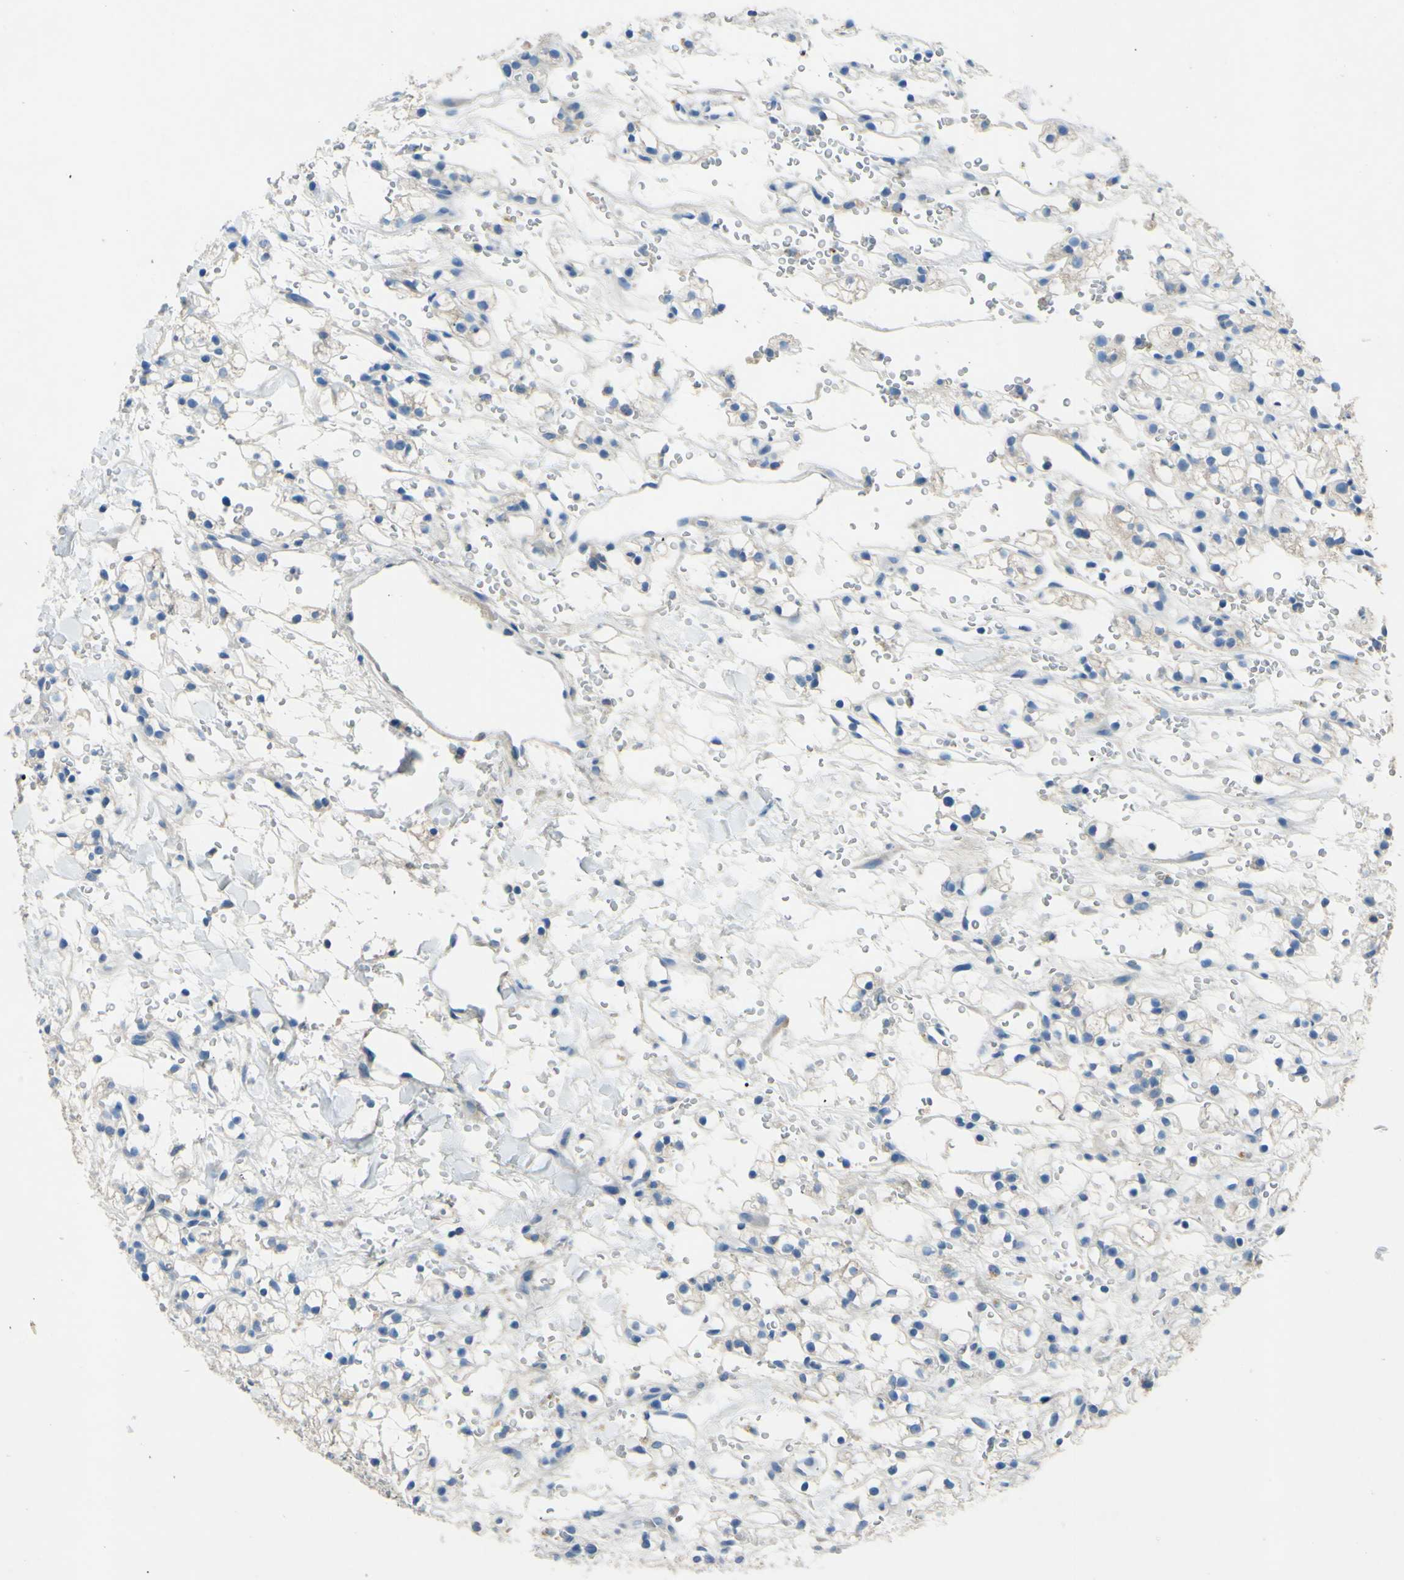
{"staining": {"intensity": "weak", "quantity": "<25%", "location": "cytoplasmic/membranous"}, "tissue": "renal cancer", "cell_type": "Tumor cells", "image_type": "cancer", "snomed": [{"axis": "morphology", "description": "Adenocarcinoma, NOS"}, {"axis": "topography", "description": "Kidney"}], "caption": "High magnification brightfield microscopy of renal cancer stained with DAB (brown) and counterstained with hematoxylin (blue): tumor cells show no significant positivity.", "gene": "CDH10", "patient": {"sex": "male", "age": 61}}